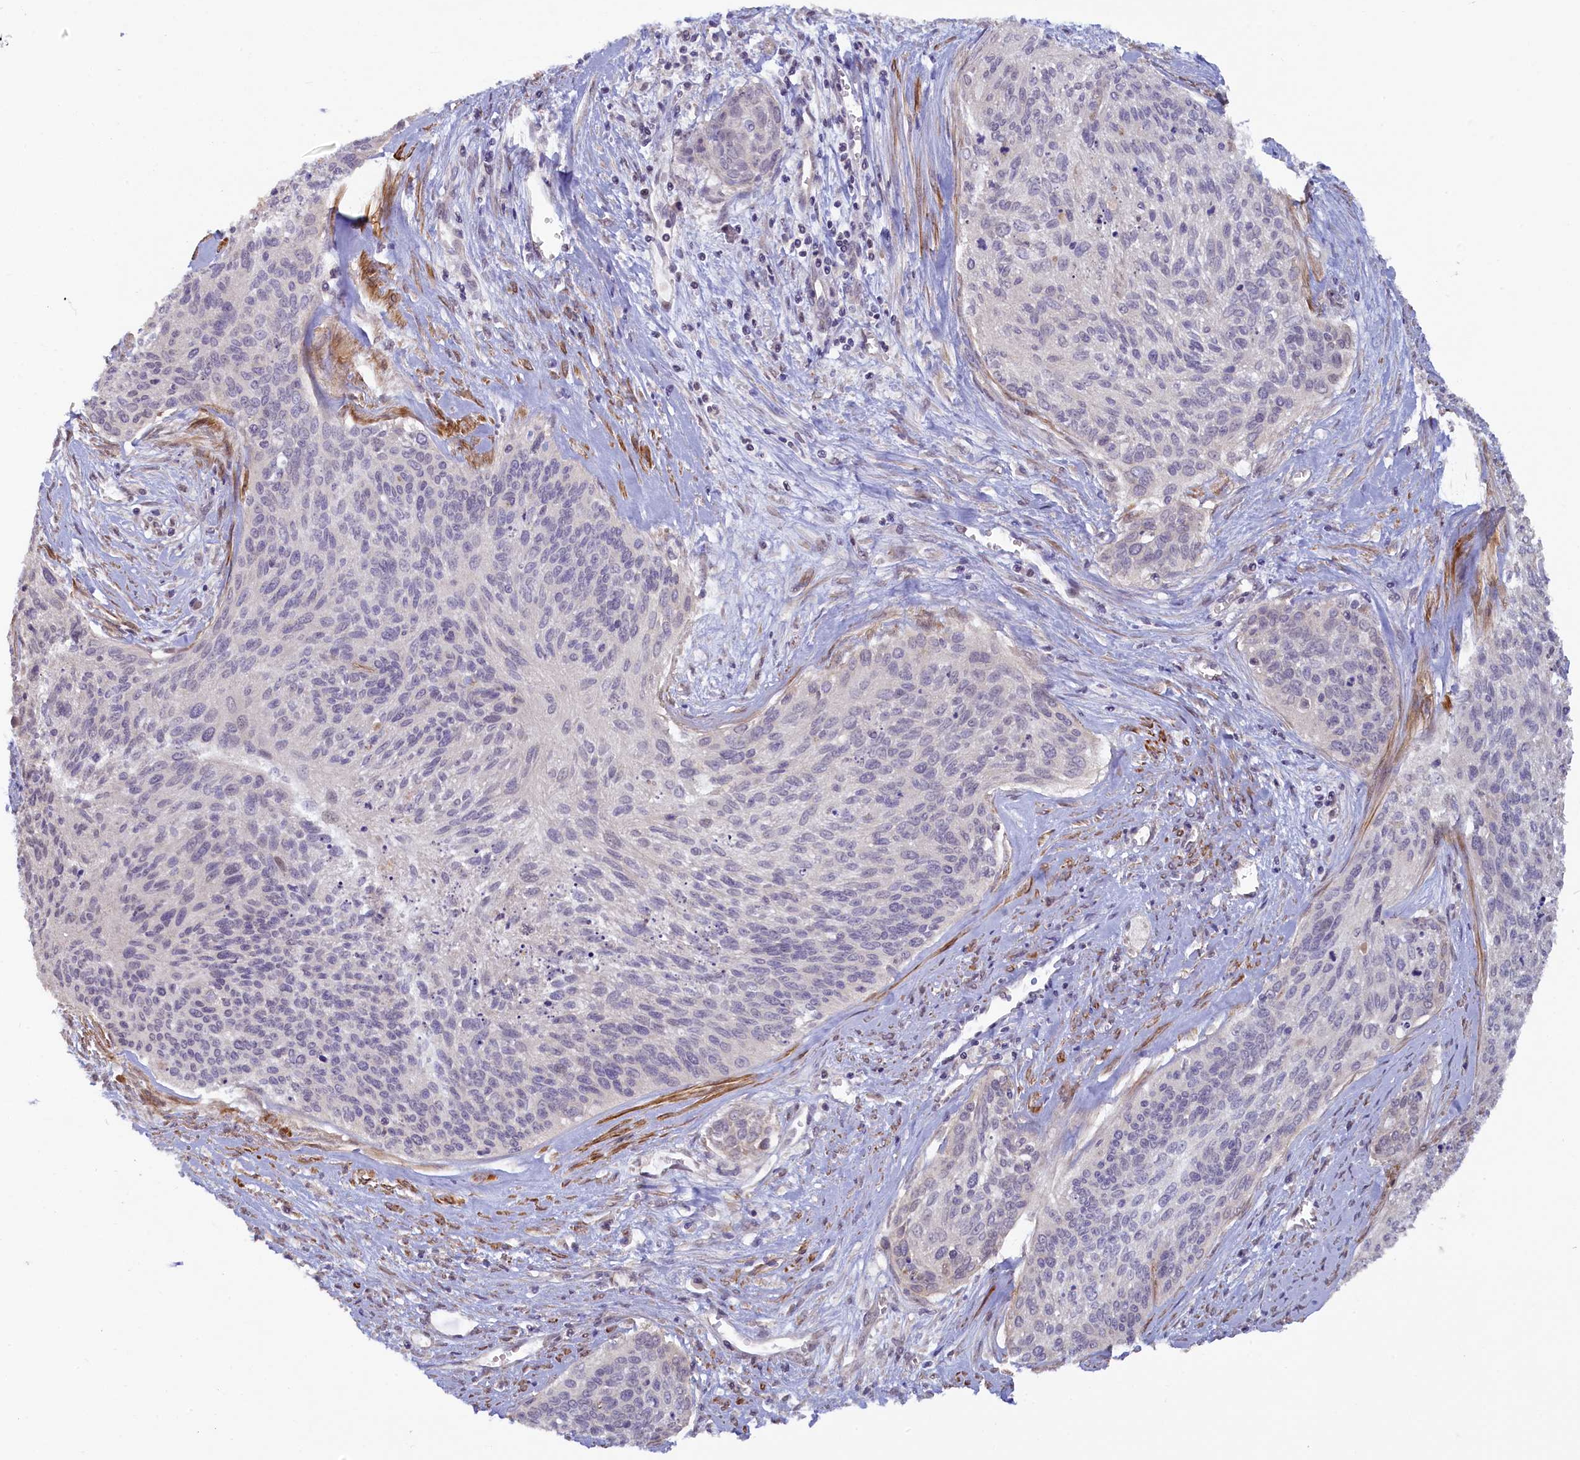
{"staining": {"intensity": "negative", "quantity": "none", "location": "none"}, "tissue": "cervical cancer", "cell_type": "Tumor cells", "image_type": "cancer", "snomed": [{"axis": "morphology", "description": "Squamous cell carcinoma, NOS"}, {"axis": "topography", "description": "Cervix"}], "caption": "IHC of human cervical squamous cell carcinoma reveals no positivity in tumor cells. The staining is performed using DAB (3,3'-diaminobenzidine) brown chromogen with nuclei counter-stained in using hematoxylin.", "gene": "MYO16", "patient": {"sex": "female", "age": 55}}